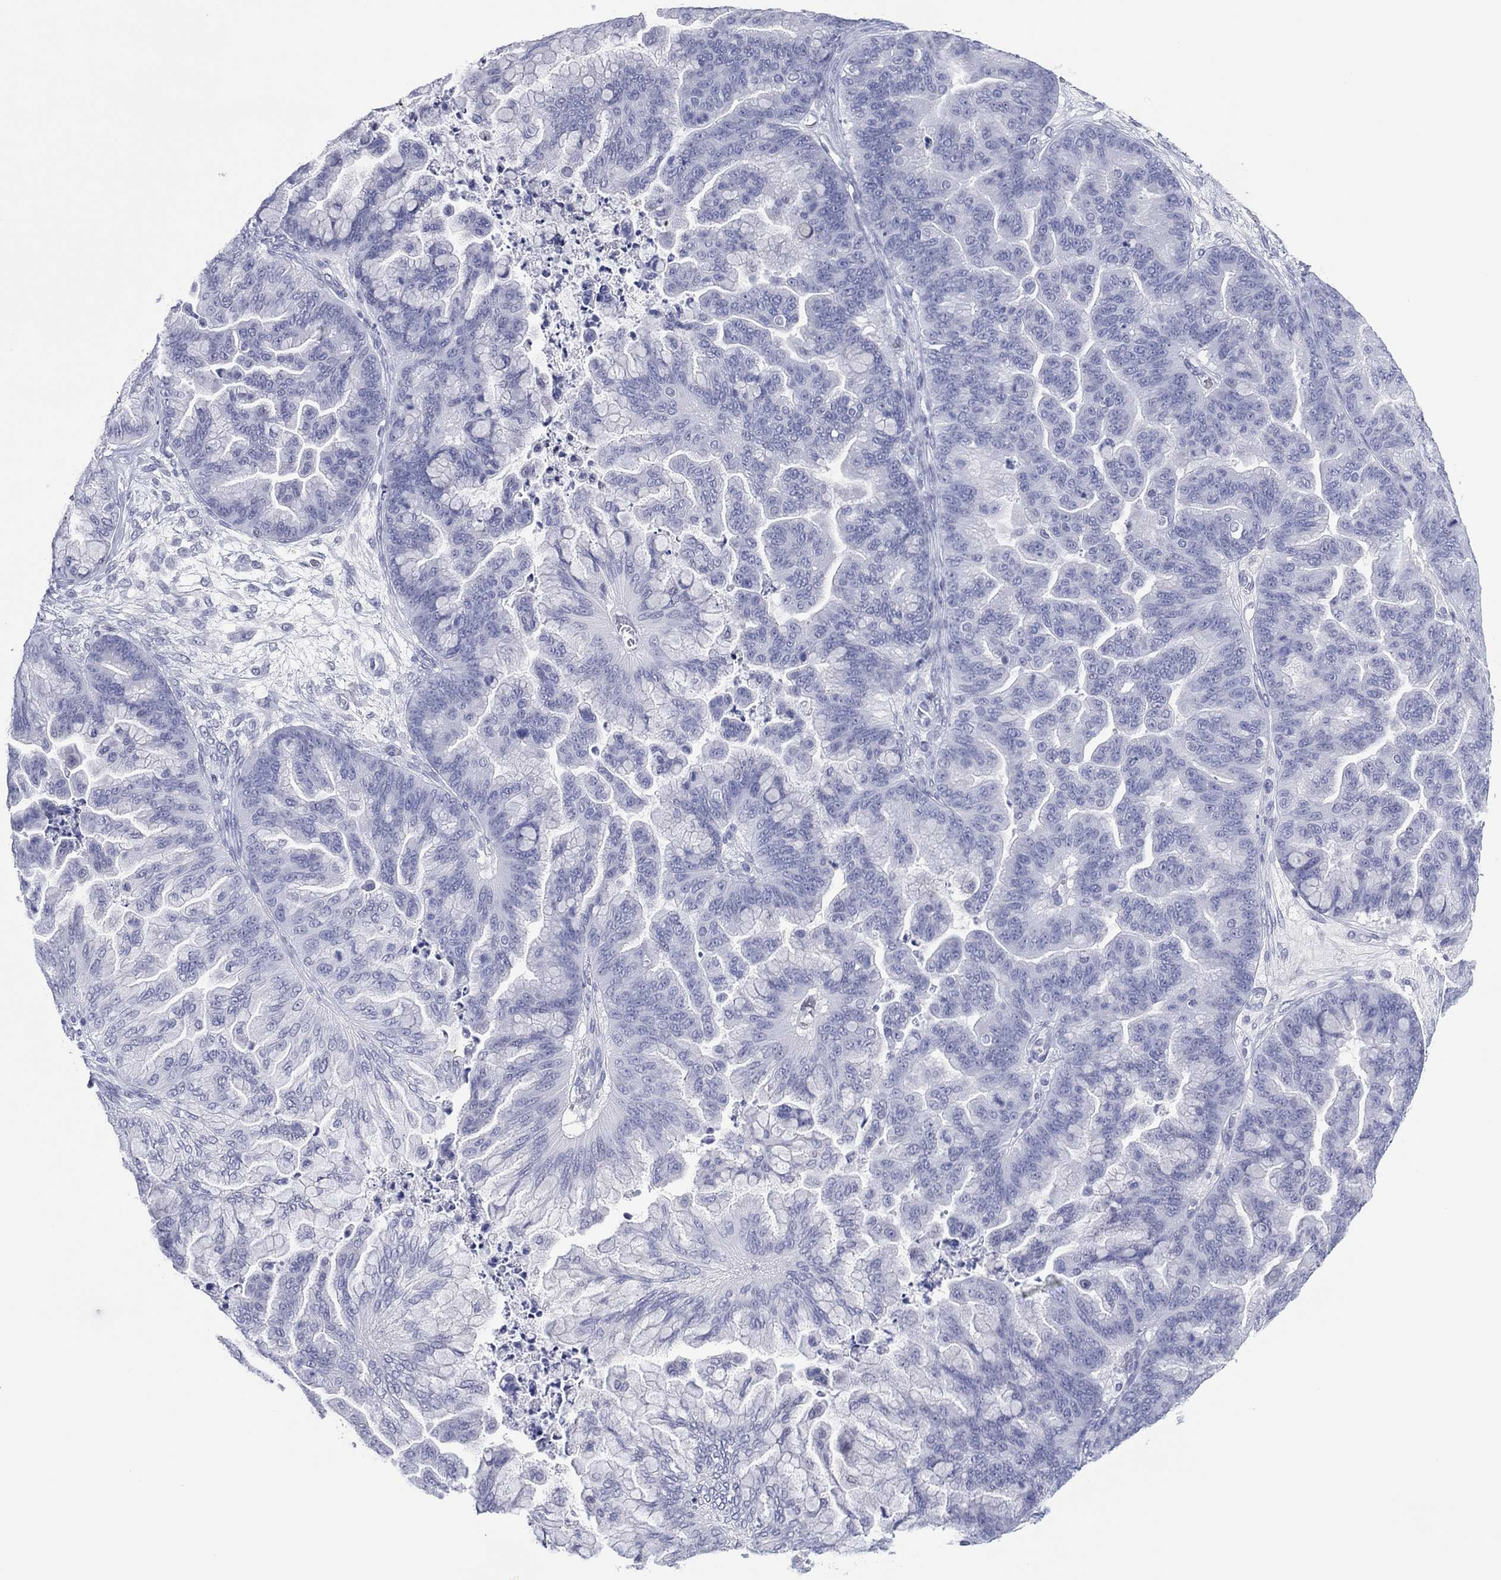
{"staining": {"intensity": "negative", "quantity": "none", "location": "none"}, "tissue": "ovarian cancer", "cell_type": "Tumor cells", "image_type": "cancer", "snomed": [{"axis": "morphology", "description": "Cystadenocarcinoma, mucinous, NOS"}, {"axis": "topography", "description": "Ovary"}], "caption": "The immunohistochemistry photomicrograph has no significant positivity in tumor cells of ovarian cancer tissue.", "gene": "UTF1", "patient": {"sex": "female", "age": 67}}